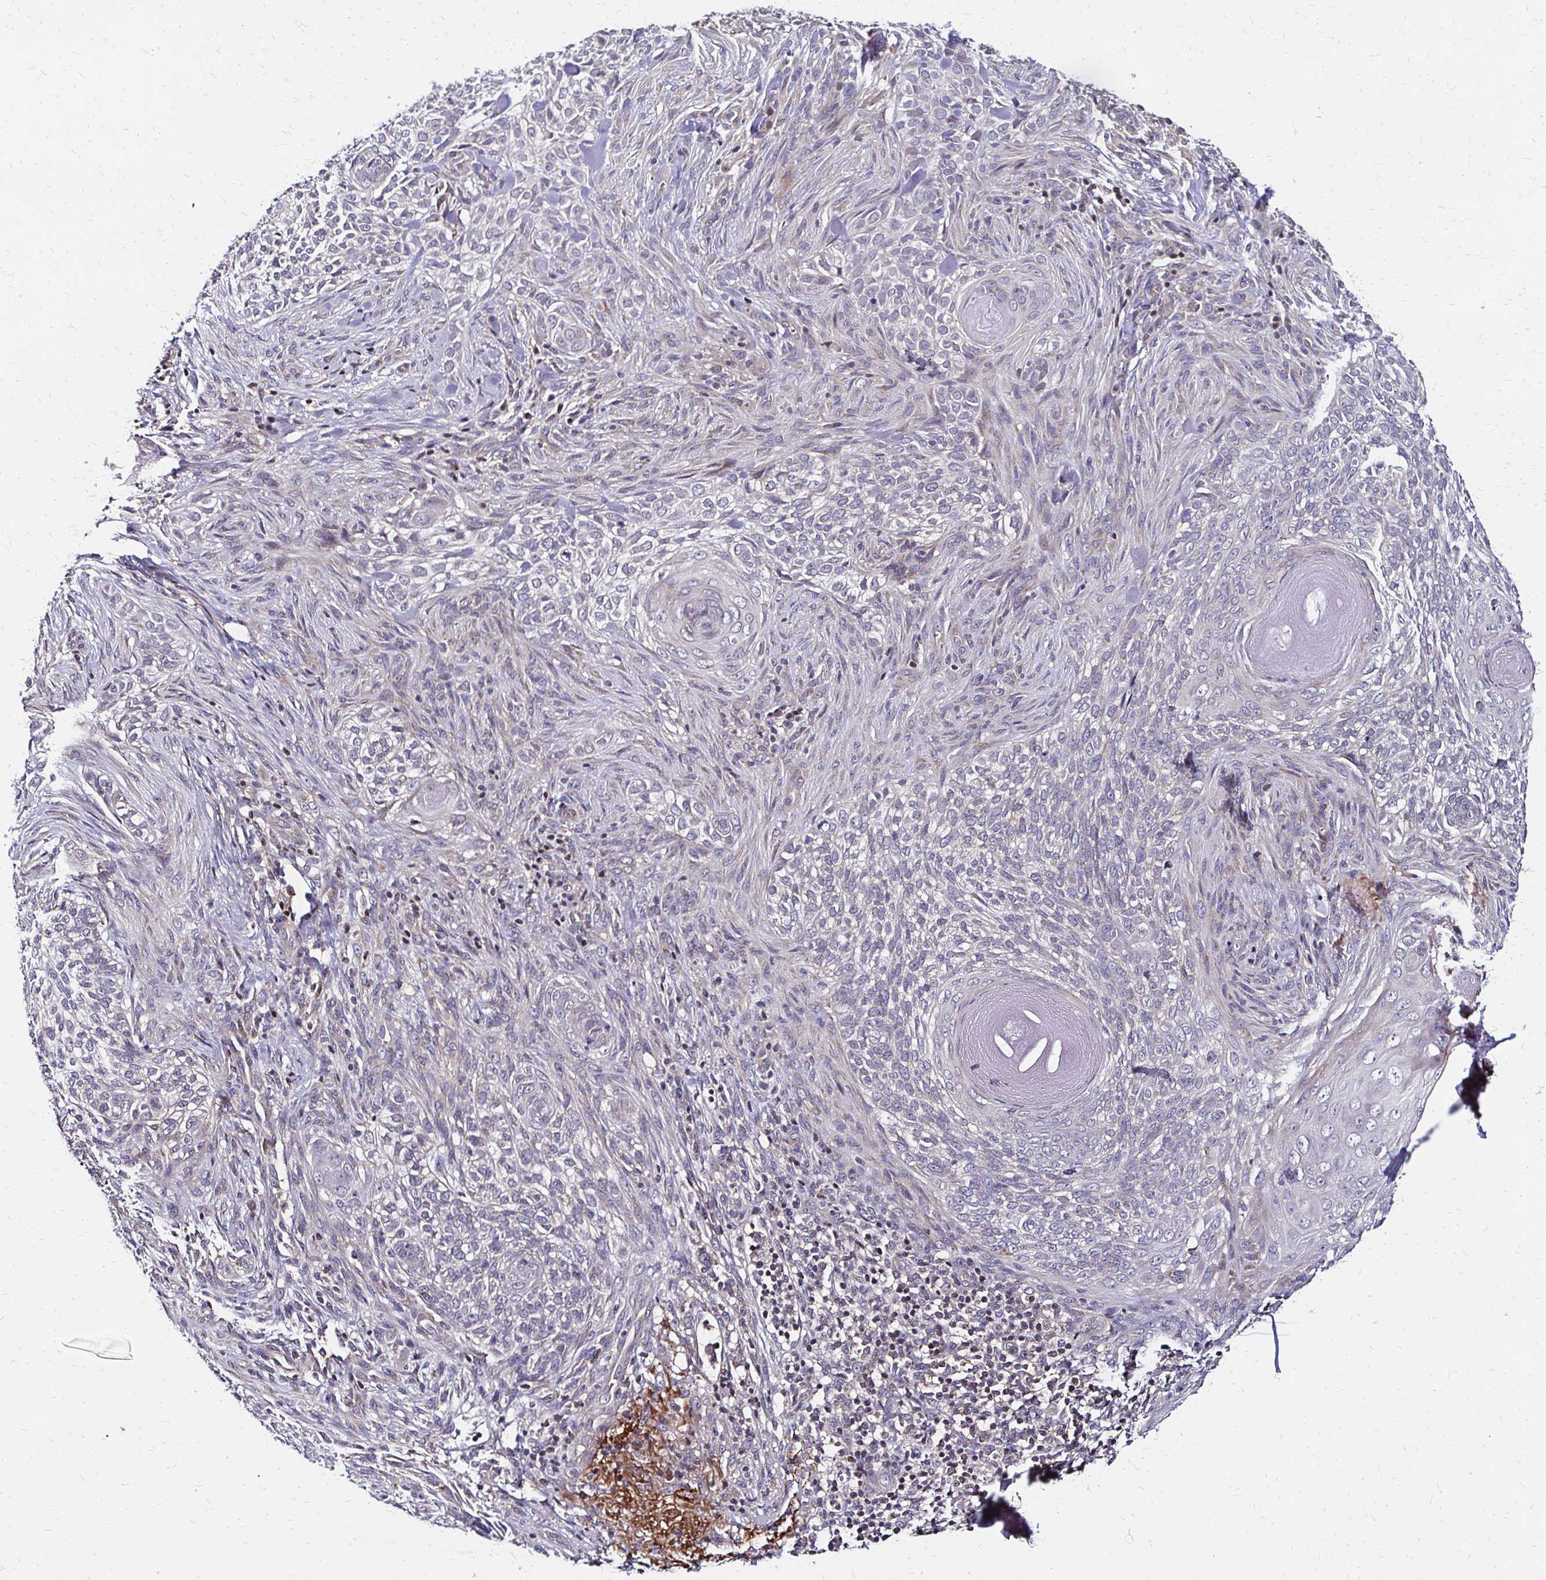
{"staining": {"intensity": "negative", "quantity": "none", "location": "none"}, "tissue": "skin cancer", "cell_type": "Tumor cells", "image_type": "cancer", "snomed": [{"axis": "morphology", "description": "Basal cell carcinoma"}, {"axis": "topography", "description": "Skin"}], "caption": "IHC of human basal cell carcinoma (skin) exhibits no expression in tumor cells.", "gene": "CBX7", "patient": {"sex": "female", "age": 48}}